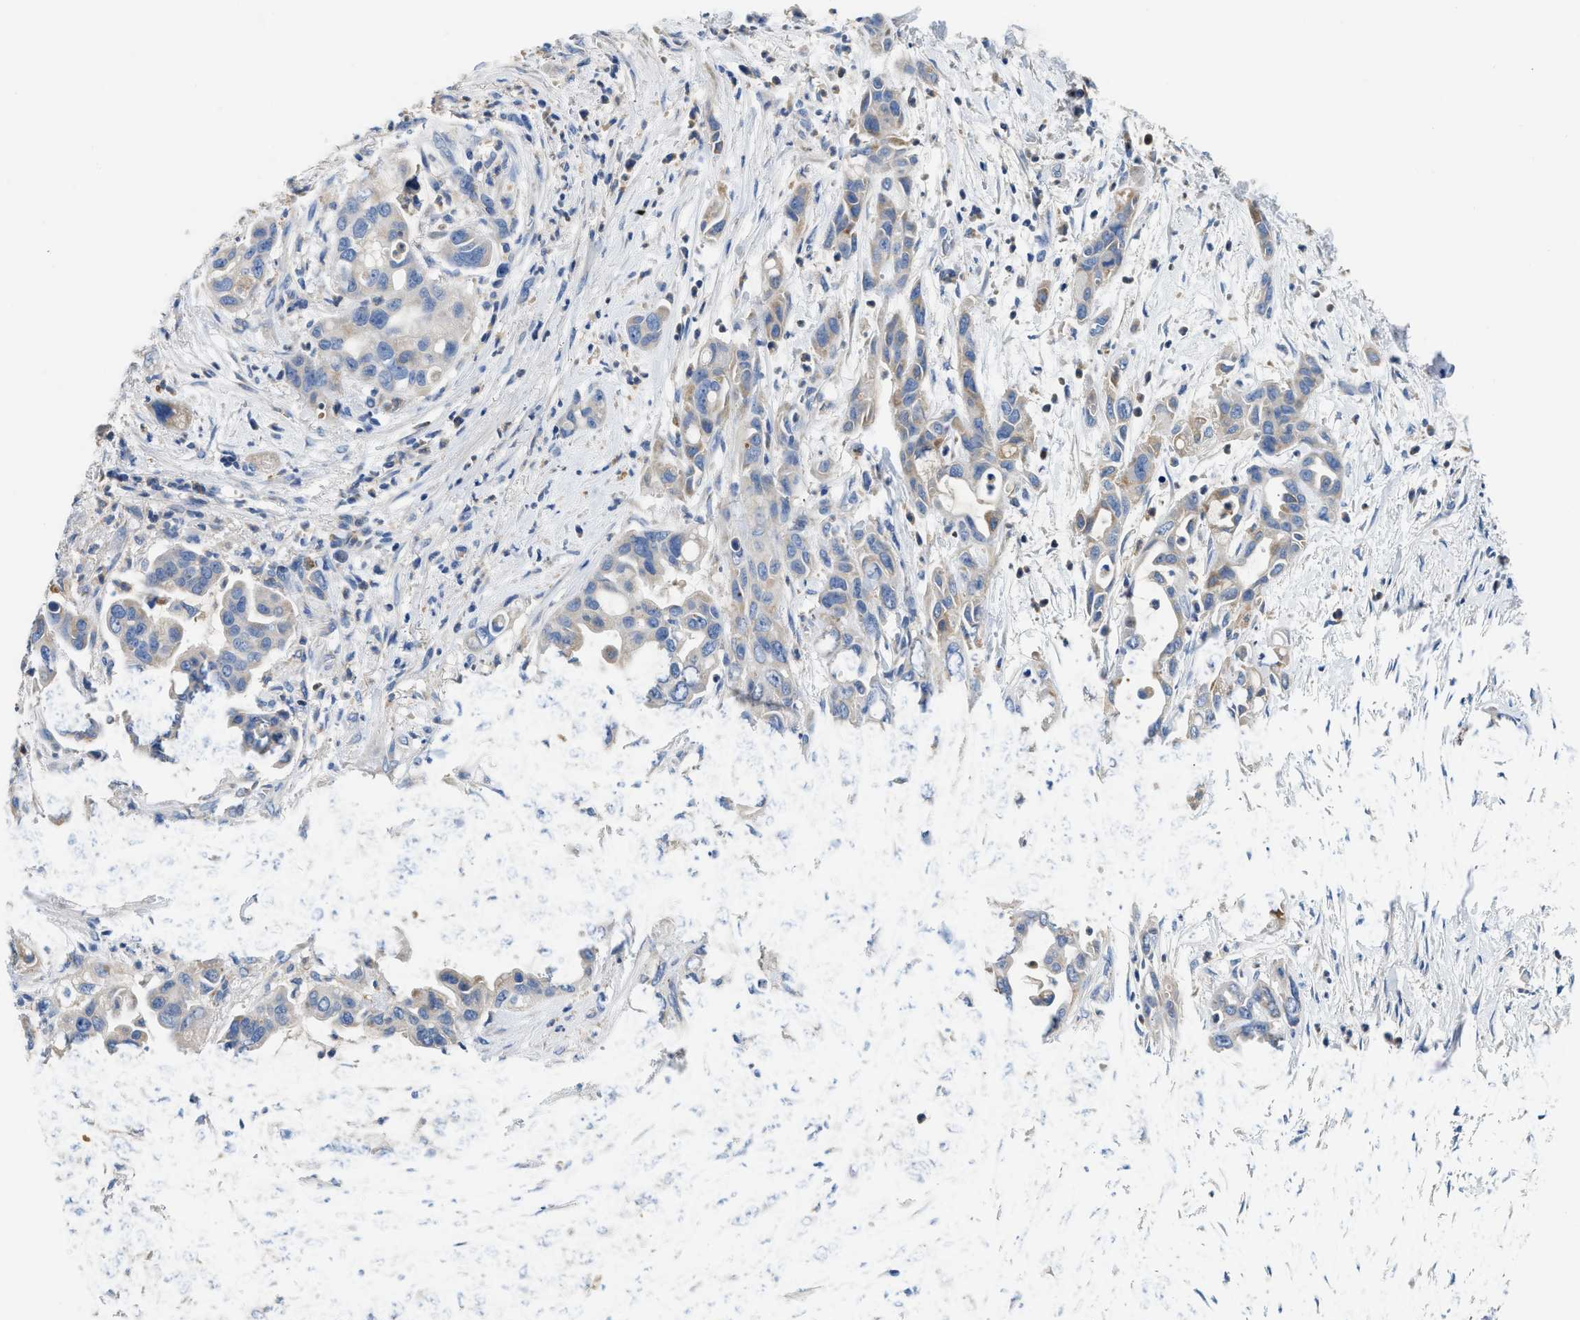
{"staining": {"intensity": "moderate", "quantity": "<25%", "location": "cytoplasmic/membranous"}, "tissue": "pancreatic cancer", "cell_type": "Tumor cells", "image_type": "cancer", "snomed": [{"axis": "morphology", "description": "Adenocarcinoma, NOS"}, {"axis": "topography", "description": "Pancreas"}], "caption": "Protein staining of pancreatic cancer tissue shows moderate cytoplasmic/membranous positivity in approximately <25% of tumor cells.", "gene": "SLC25A13", "patient": {"sex": "female", "age": 70}}